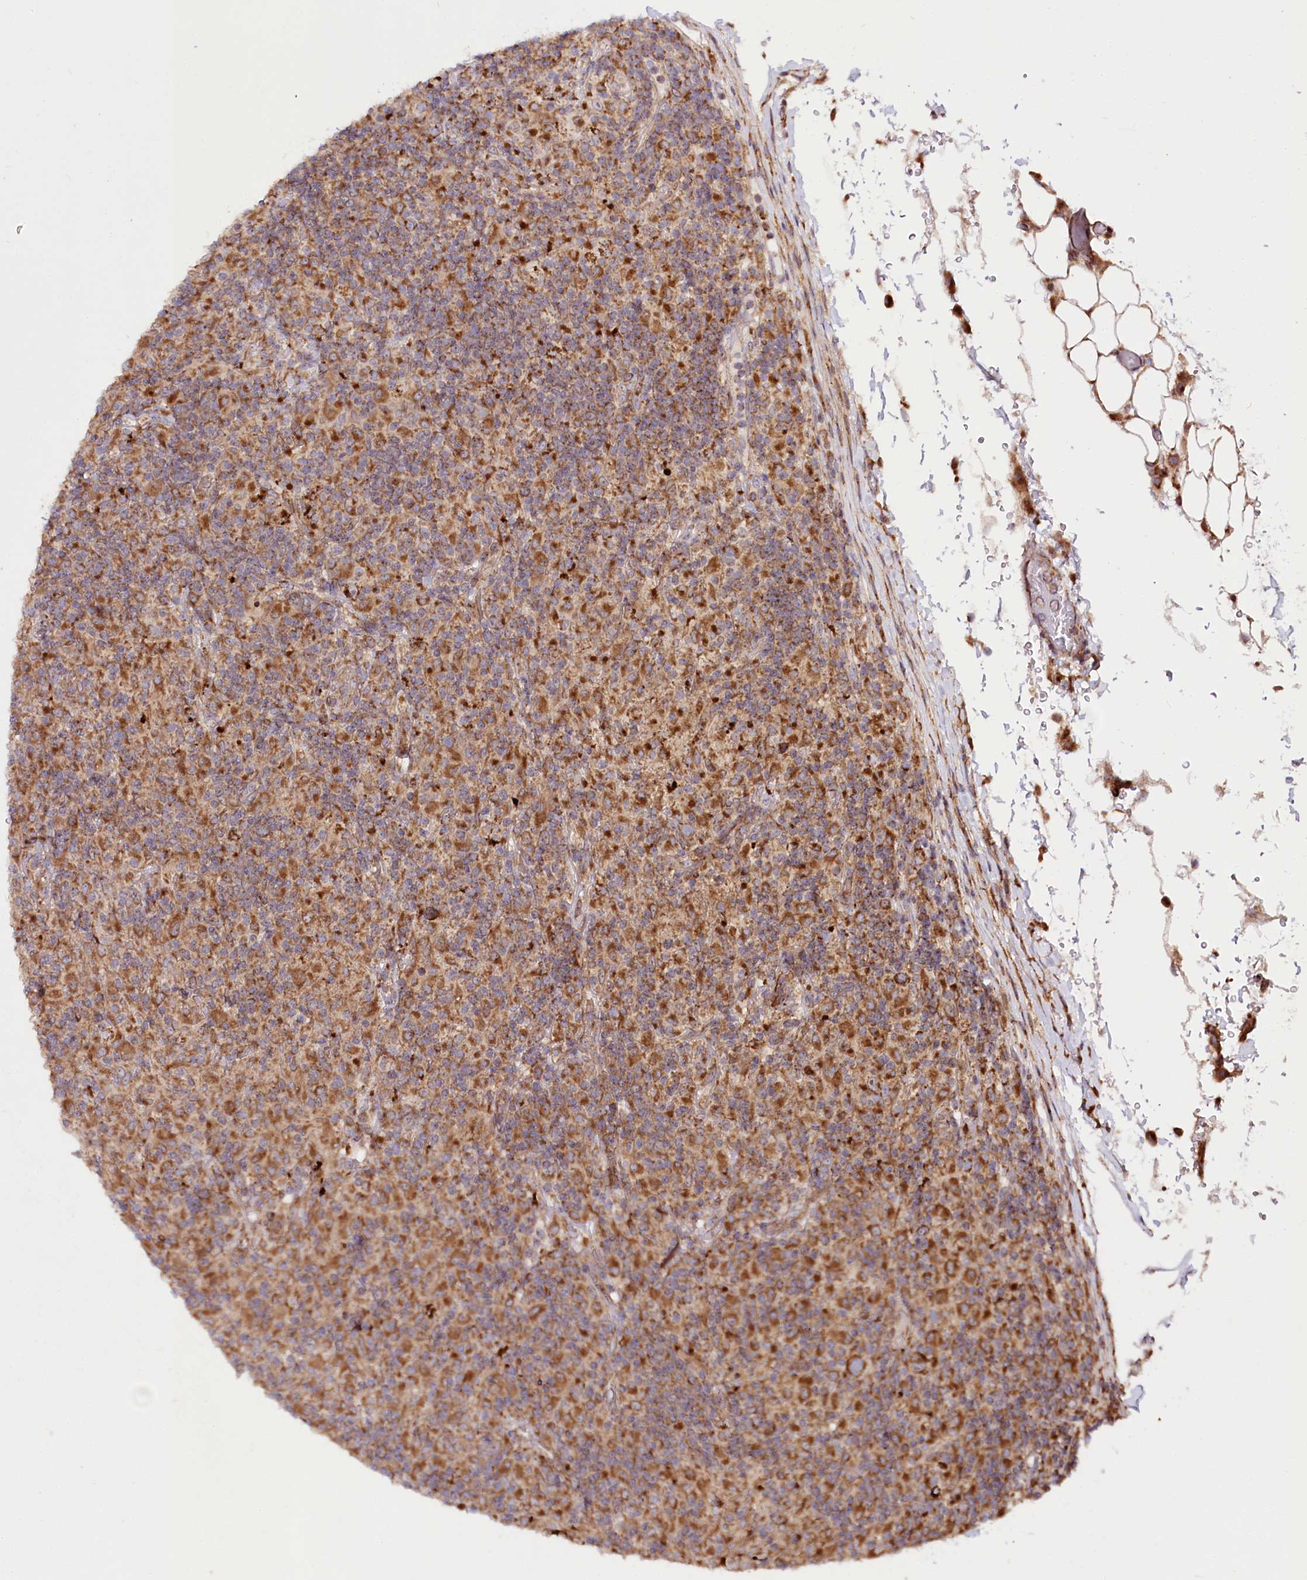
{"staining": {"intensity": "strong", "quantity": ">75%", "location": "cytoplasmic/membranous"}, "tissue": "lymphoma", "cell_type": "Tumor cells", "image_type": "cancer", "snomed": [{"axis": "morphology", "description": "Hodgkin's disease, NOS"}, {"axis": "topography", "description": "Lymph node"}], "caption": "Immunohistochemistry (IHC) of human lymphoma demonstrates high levels of strong cytoplasmic/membranous expression in approximately >75% of tumor cells.", "gene": "RAB7A", "patient": {"sex": "male", "age": 70}}